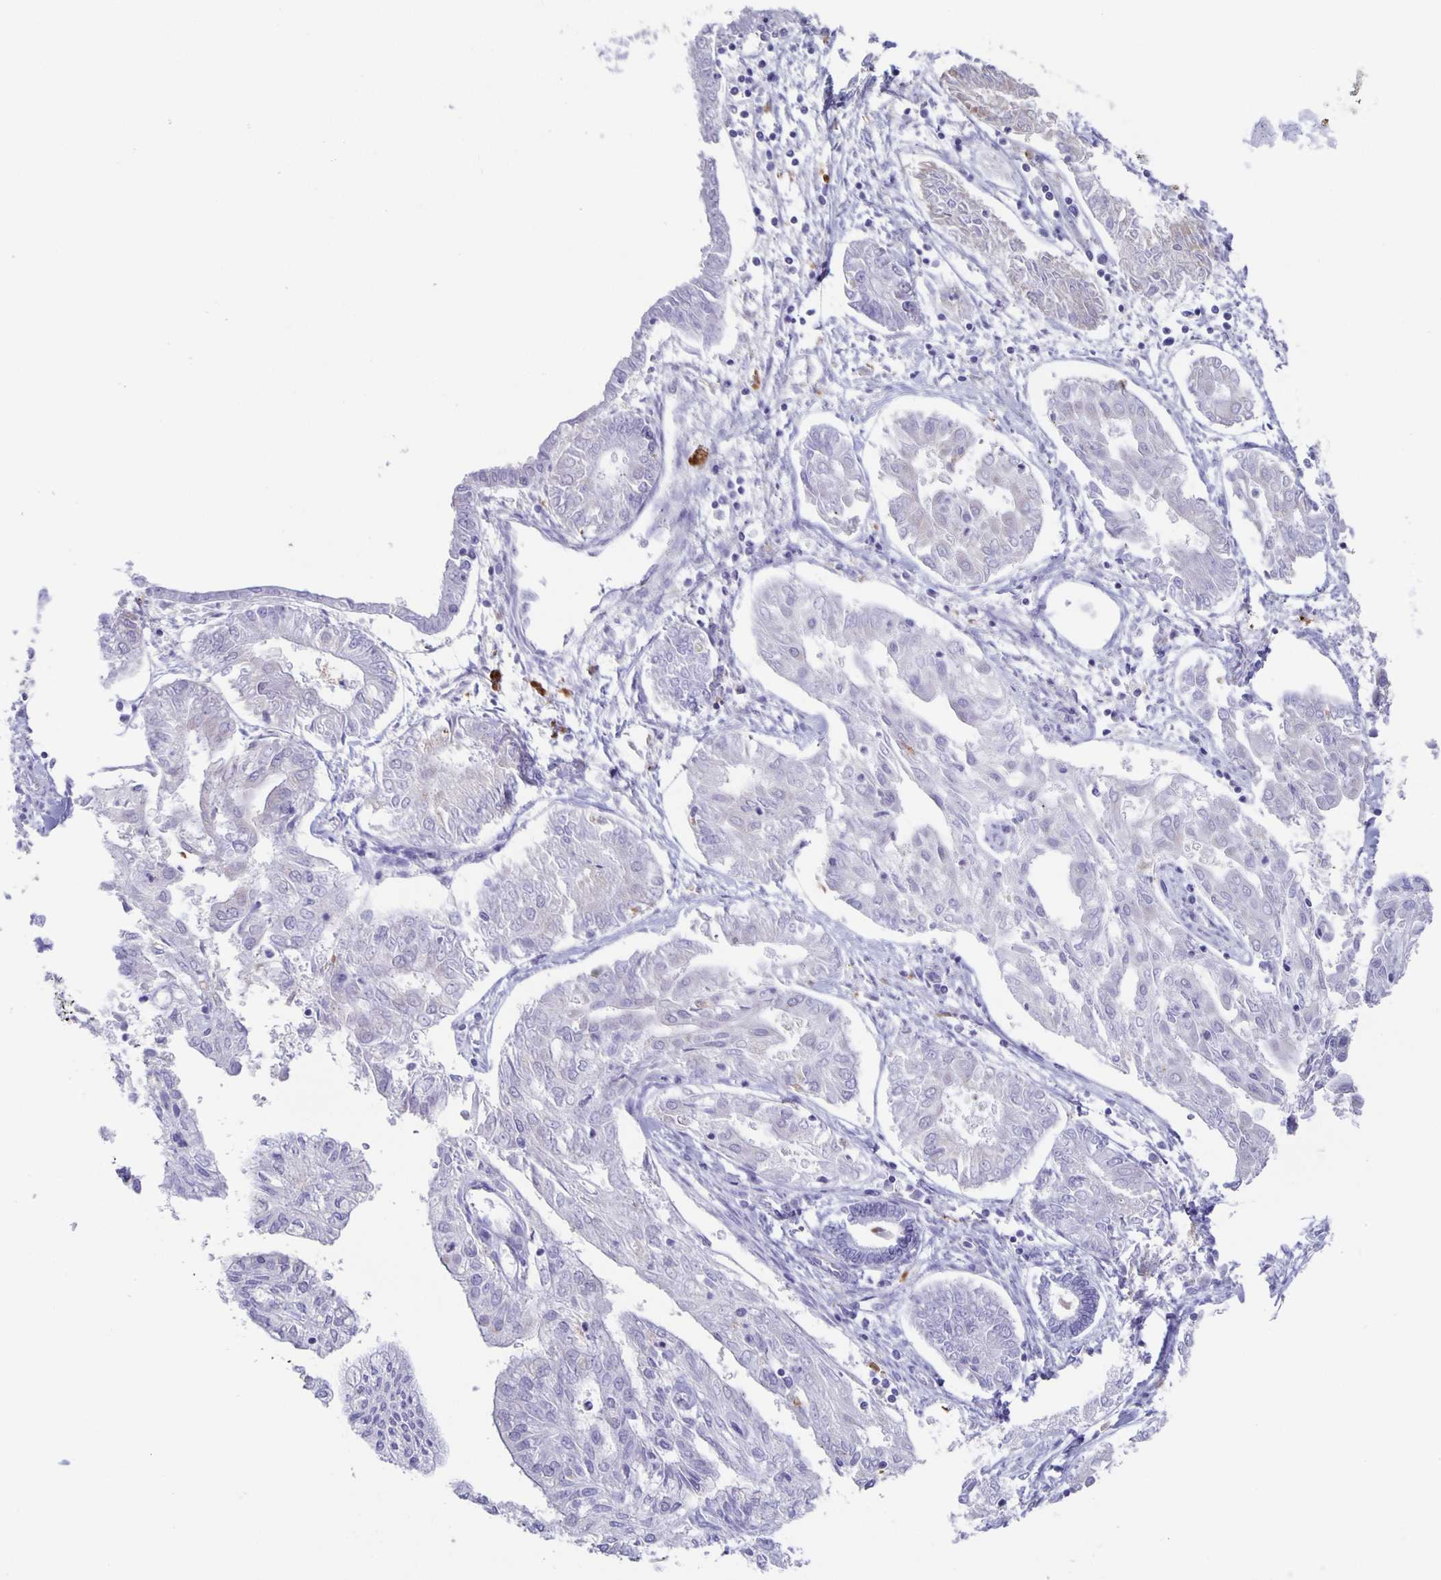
{"staining": {"intensity": "negative", "quantity": "none", "location": "none"}, "tissue": "endometrial cancer", "cell_type": "Tumor cells", "image_type": "cancer", "snomed": [{"axis": "morphology", "description": "Adenocarcinoma, NOS"}, {"axis": "topography", "description": "Endometrium"}], "caption": "Immunohistochemistry histopathology image of neoplastic tissue: endometrial adenocarcinoma stained with DAB (3,3'-diaminobenzidine) shows no significant protein expression in tumor cells.", "gene": "LIPA", "patient": {"sex": "female", "age": 68}}